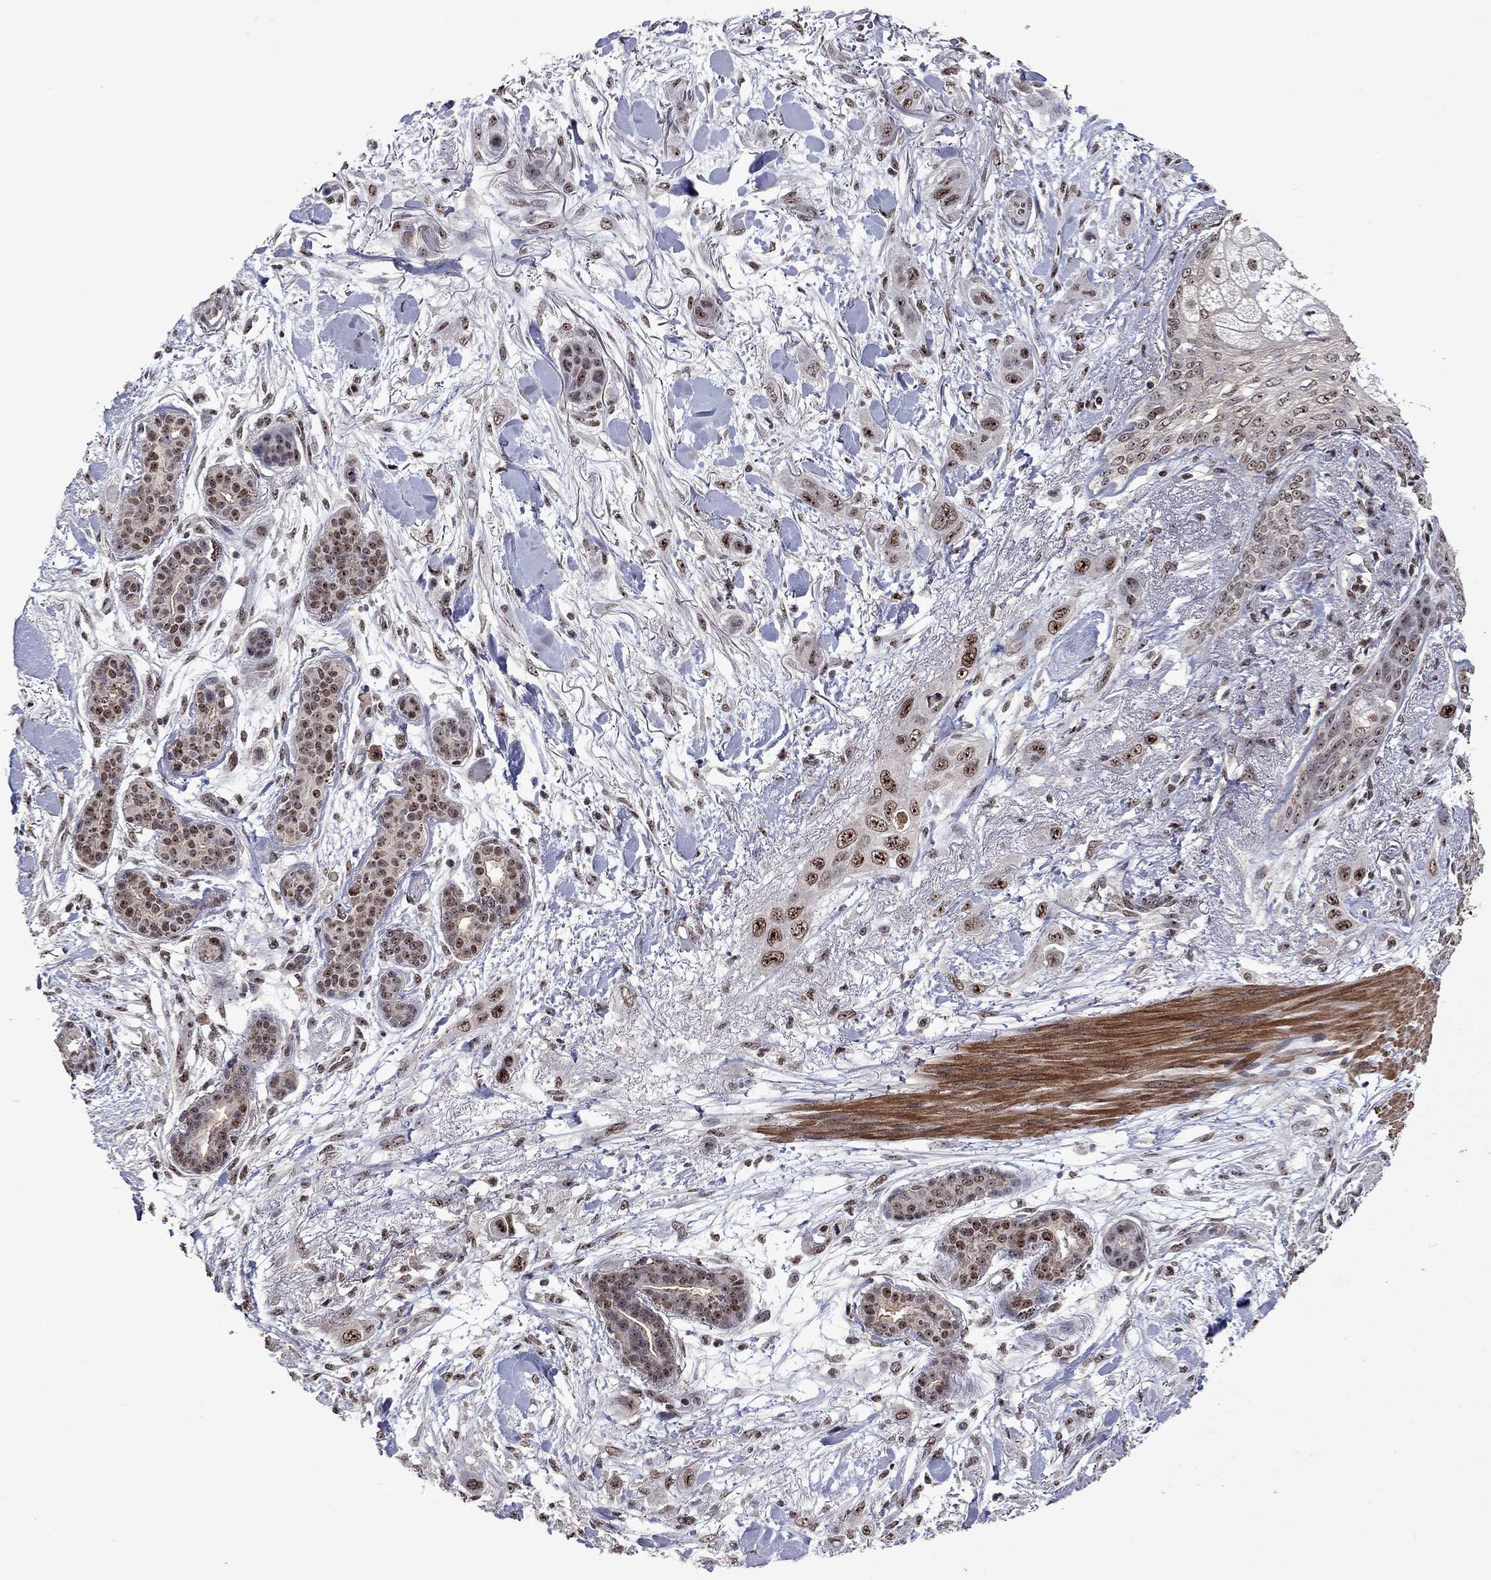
{"staining": {"intensity": "strong", "quantity": "25%-75%", "location": "nuclear"}, "tissue": "skin cancer", "cell_type": "Tumor cells", "image_type": "cancer", "snomed": [{"axis": "morphology", "description": "Squamous cell carcinoma, NOS"}, {"axis": "topography", "description": "Skin"}], "caption": "A high amount of strong nuclear staining is present in approximately 25%-75% of tumor cells in skin cancer (squamous cell carcinoma) tissue.", "gene": "SPOUT1", "patient": {"sex": "male", "age": 79}}